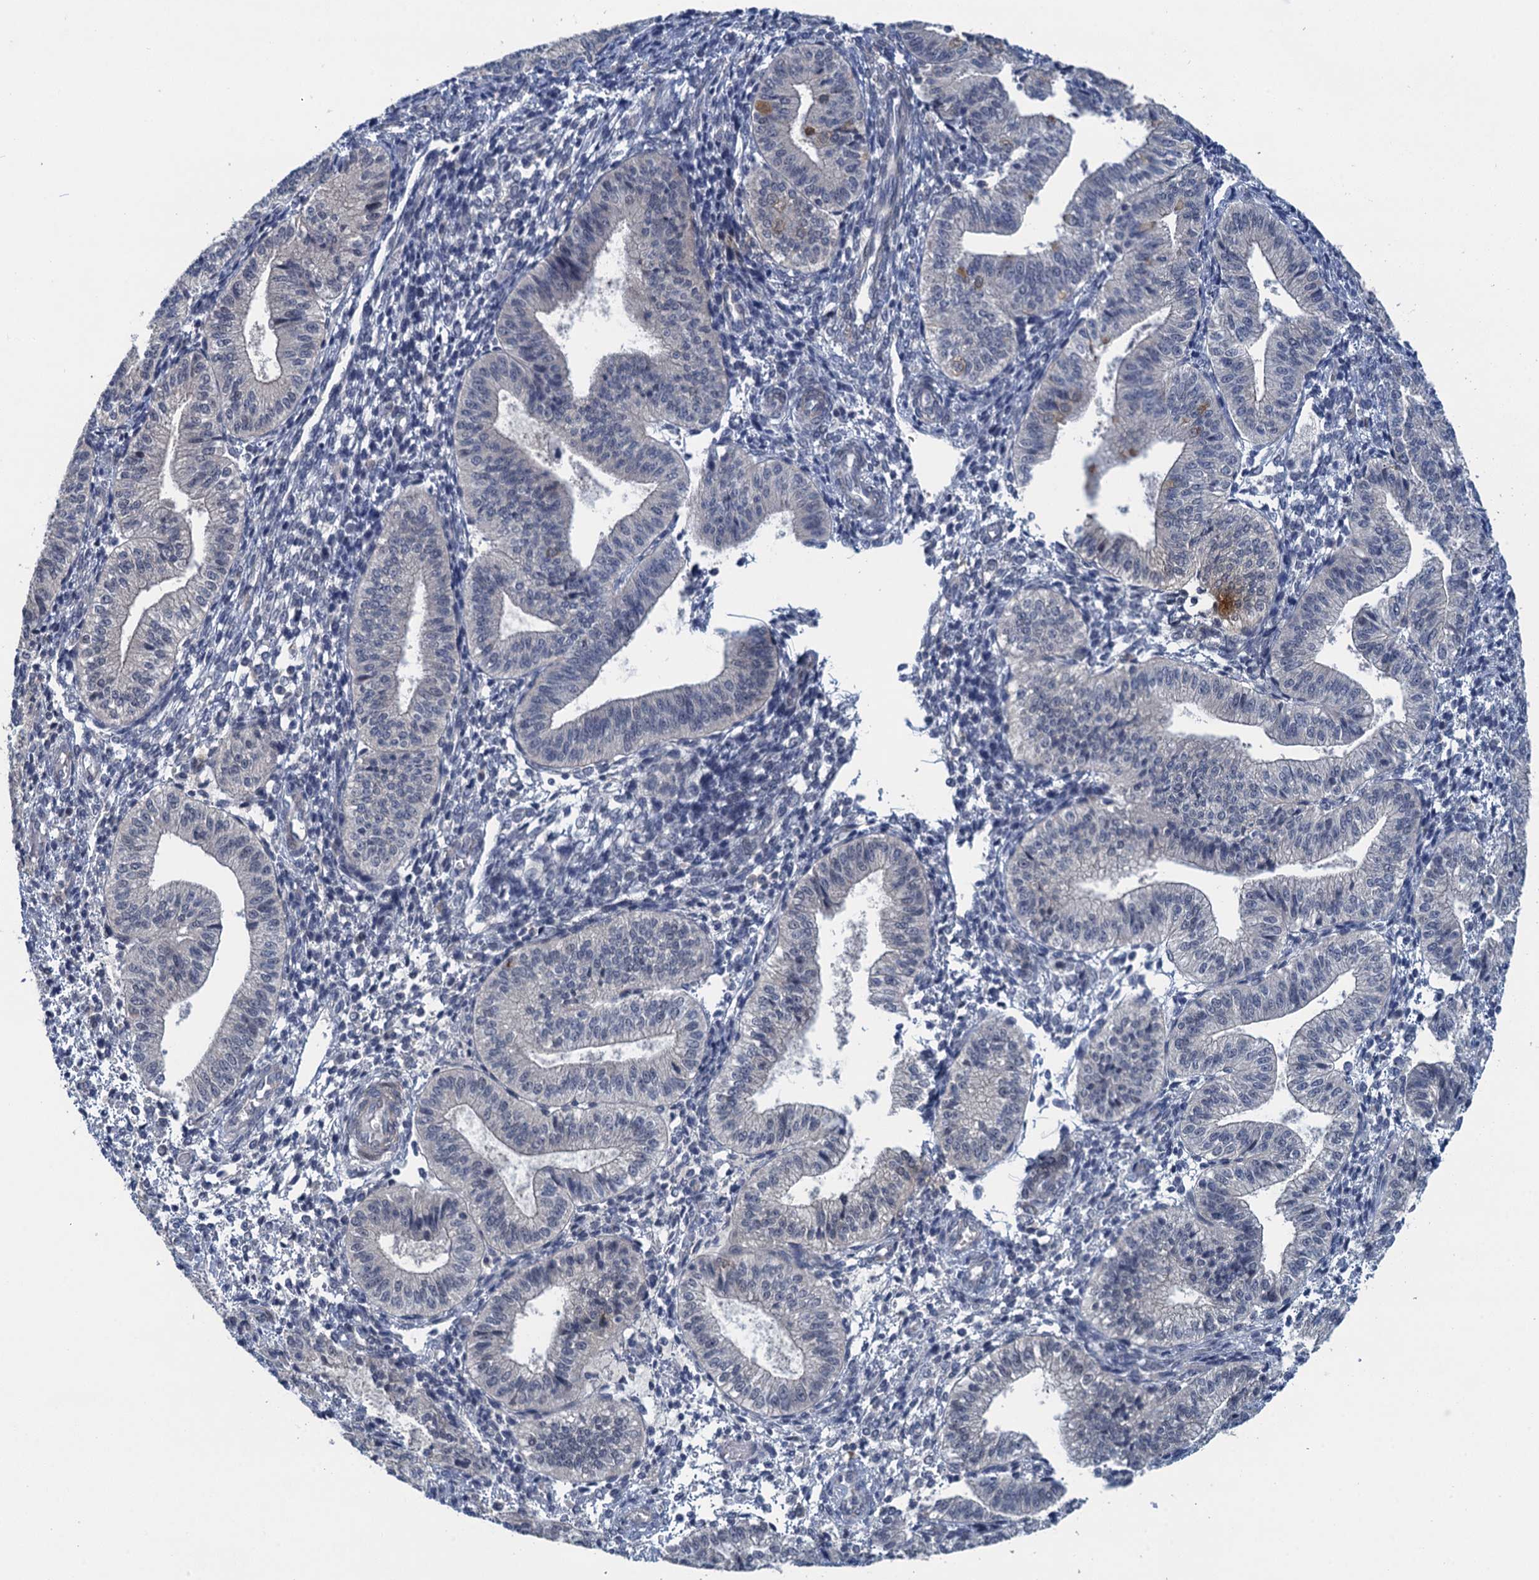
{"staining": {"intensity": "negative", "quantity": "none", "location": "none"}, "tissue": "endometrium", "cell_type": "Cells in endometrial stroma", "image_type": "normal", "snomed": [{"axis": "morphology", "description": "Normal tissue, NOS"}, {"axis": "topography", "description": "Endometrium"}], "caption": "DAB immunohistochemical staining of unremarkable human endometrium reveals no significant positivity in cells in endometrial stroma.", "gene": "MRFAP1", "patient": {"sex": "female", "age": 34}}